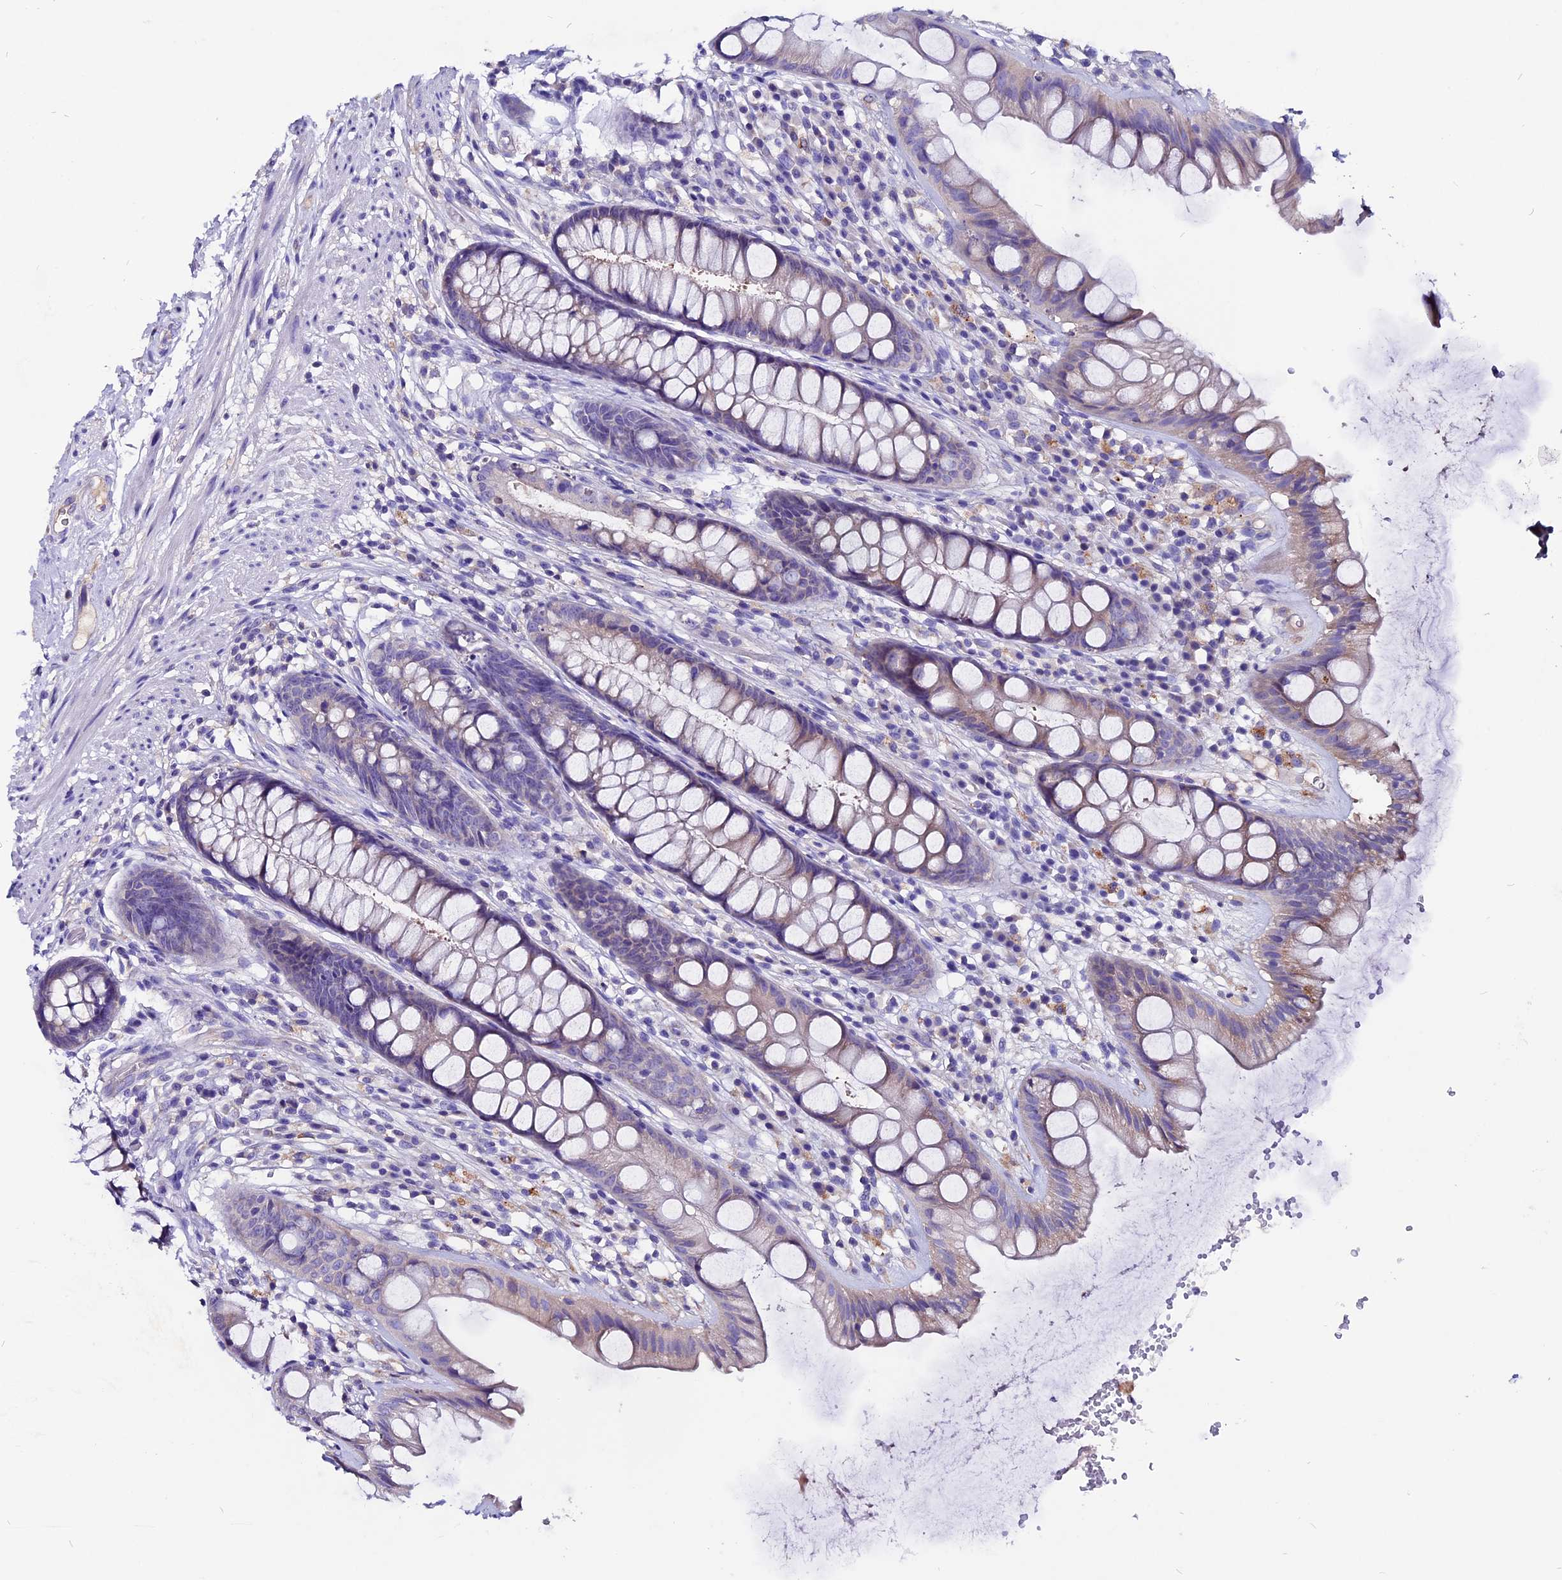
{"staining": {"intensity": "weak", "quantity": "25%-75%", "location": "cytoplasmic/membranous"}, "tissue": "rectum", "cell_type": "Glandular cells", "image_type": "normal", "snomed": [{"axis": "morphology", "description": "Normal tissue, NOS"}, {"axis": "topography", "description": "Rectum"}], "caption": "Immunohistochemistry (IHC) image of normal human rectum stained for a protein (brown), which shows low levels of weak cytoplasmic/membranous staining in about 25%-75% of glandular cells.", "gene": "CCBE1", "patient": {"sex": "male", "age": 74}}